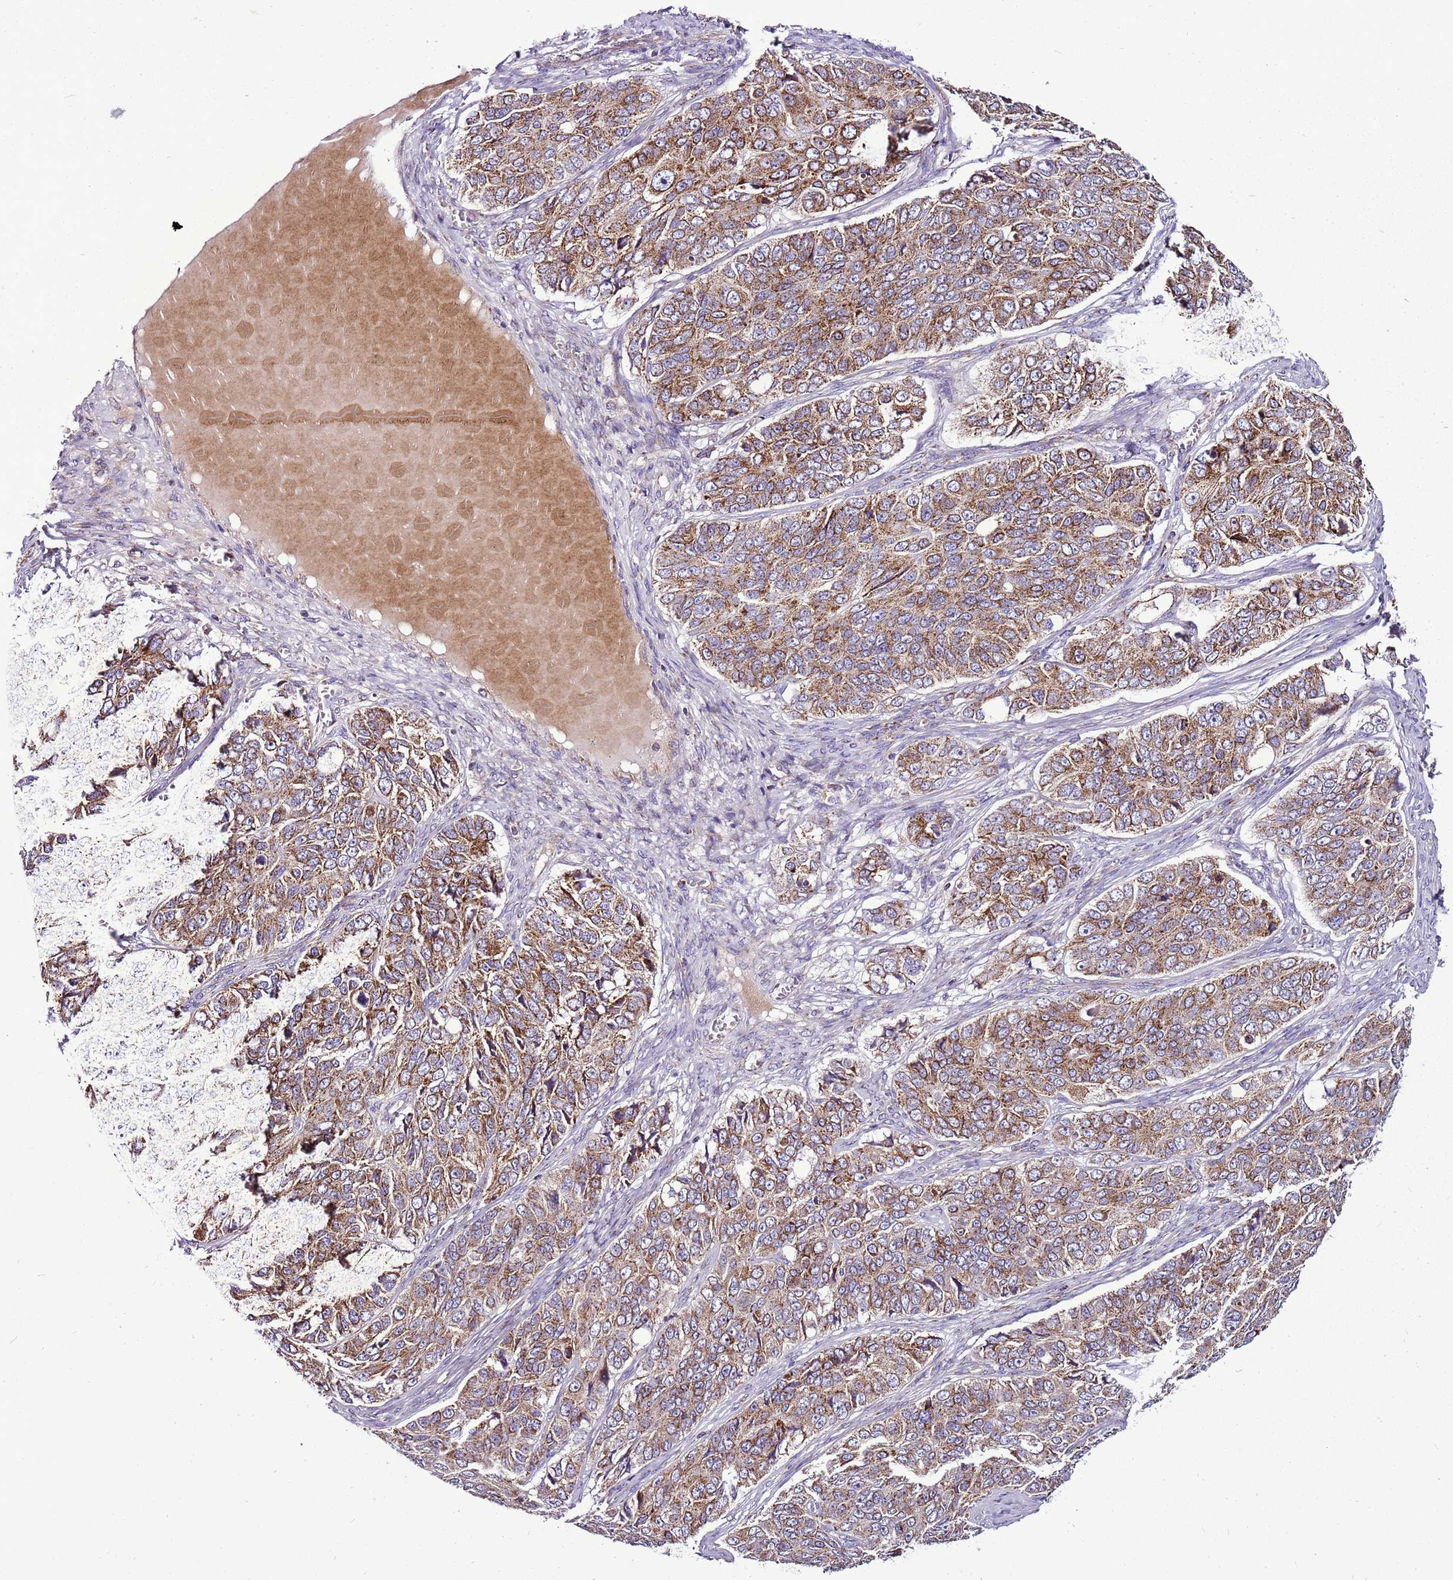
{"staining": {"intensity": "moderate", "quantity": ">75%", "location": "cytoplasmic/membranous"}, "tissue": "ovarian cancer", "cell_type": "Tumor cells", "image_type": "cancer", "snomed": [{"axis": "morphology", "description": "Carcinoma, endometroid"}, {"axis": "topography", "description": "Ovary"}], "caption": "Ovarian cancer was stained to show a protein in brown. There is medium levels of moderate cytoplasmic/membranous staining in approximately >75% of tumor cells. (DAB = brown stain, brightfield microscopy at high magnification).", "gene": "GCDH", "patient": {"sex": "female", "age": 51}}